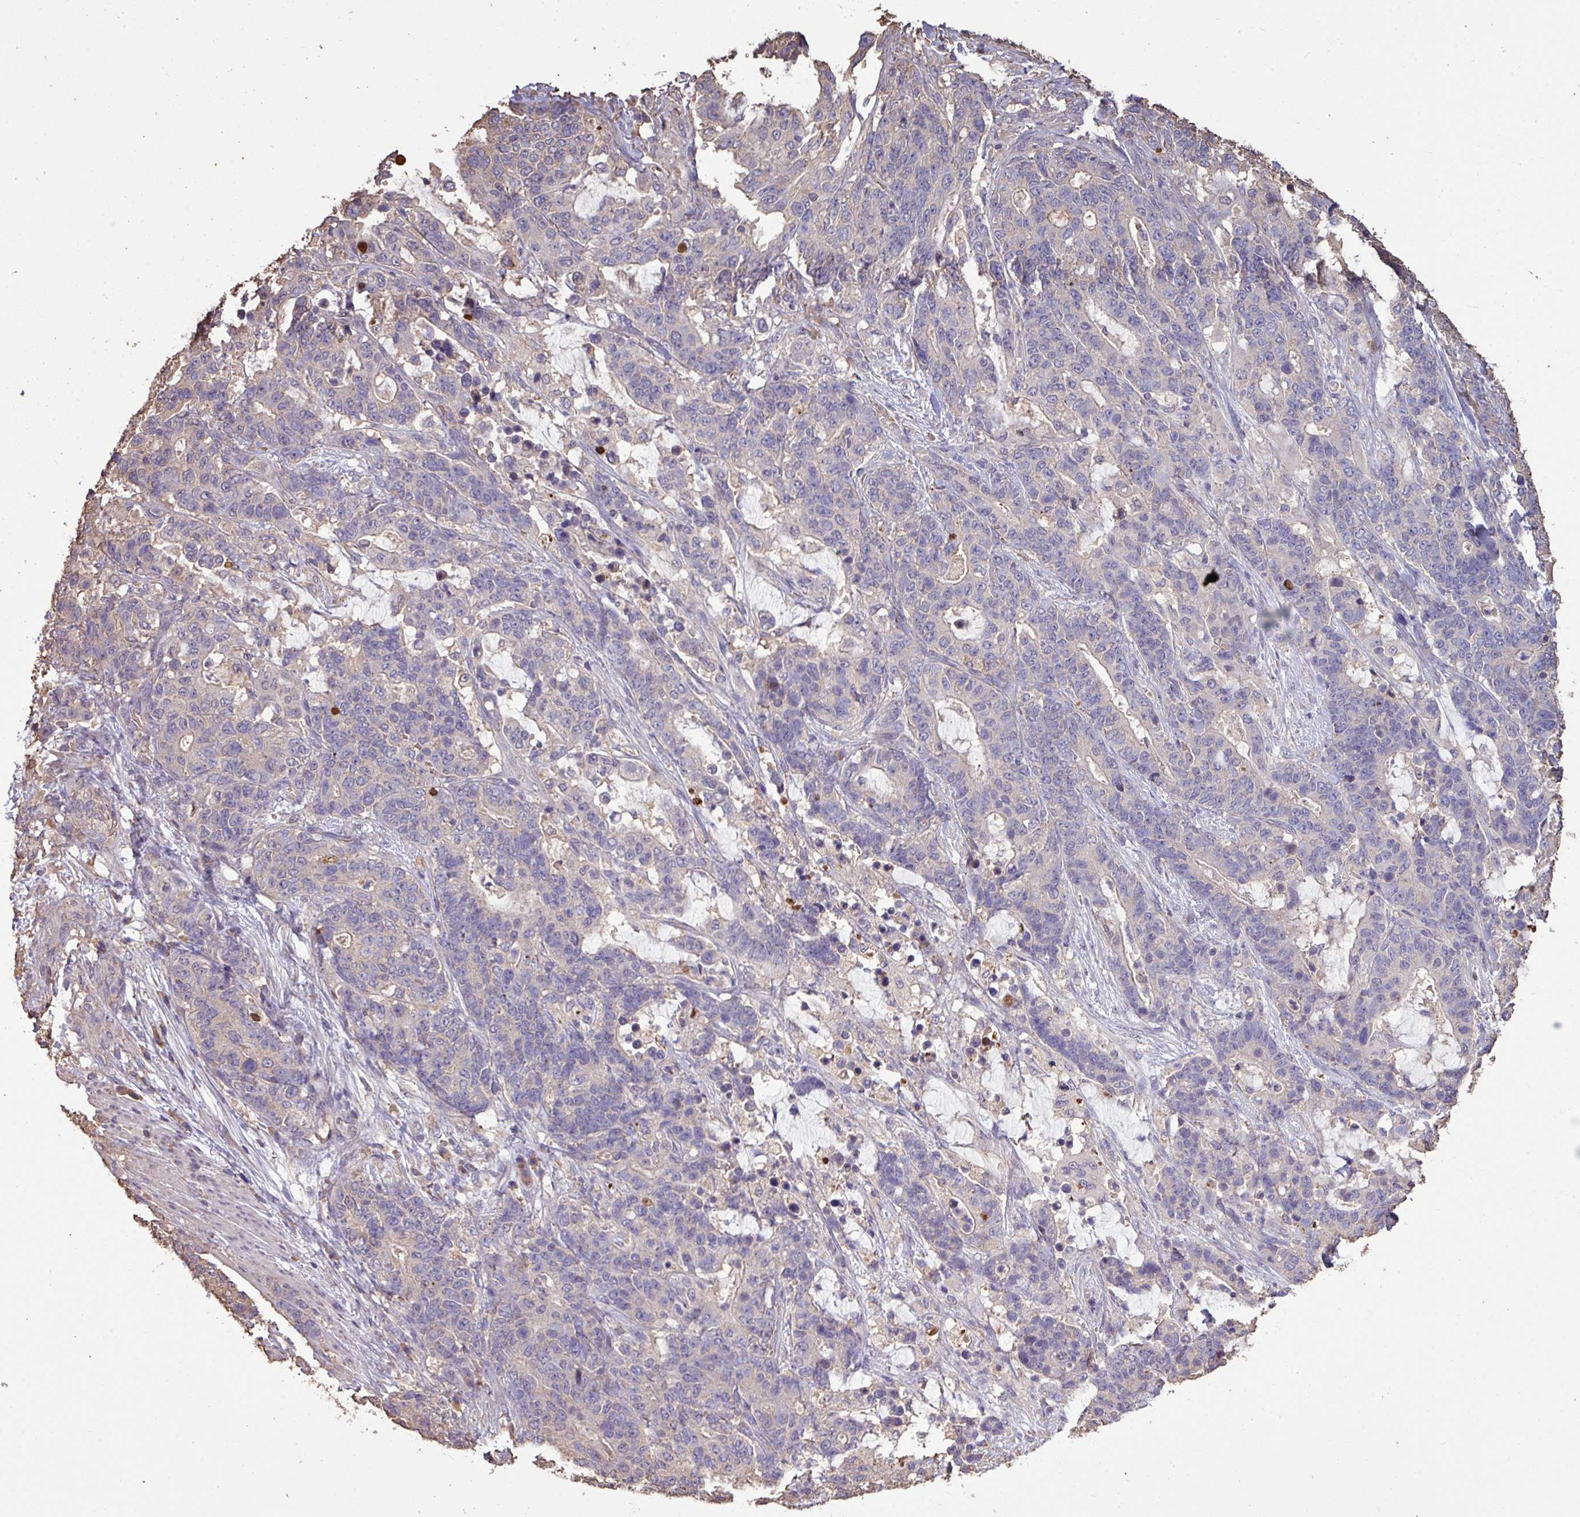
{"staining": {"intensity": "negative", "quantity": "none", "location": "none"}, "tissue": "stomach cancer", "cell_type": "Tumor cells", "image_type": "cancer", "snomed": [{"axis": "morphology", "description": "Normal tissue, NOS"}, {"axis": "morphology", "description": "Adenocarcinoma, NOS"}, {"axis": "topography", "description": "Stomach"}], "caption": "A photomicrograph of human stomach adenocarcinoma is negative for staining in tumor cells. (Brightfield microscopy of DAB (3,3'-diaminobenzidine) IHC at high magnification).", "gene": "CAMK2B", "patient": {"sex": "female", "age": 64}}